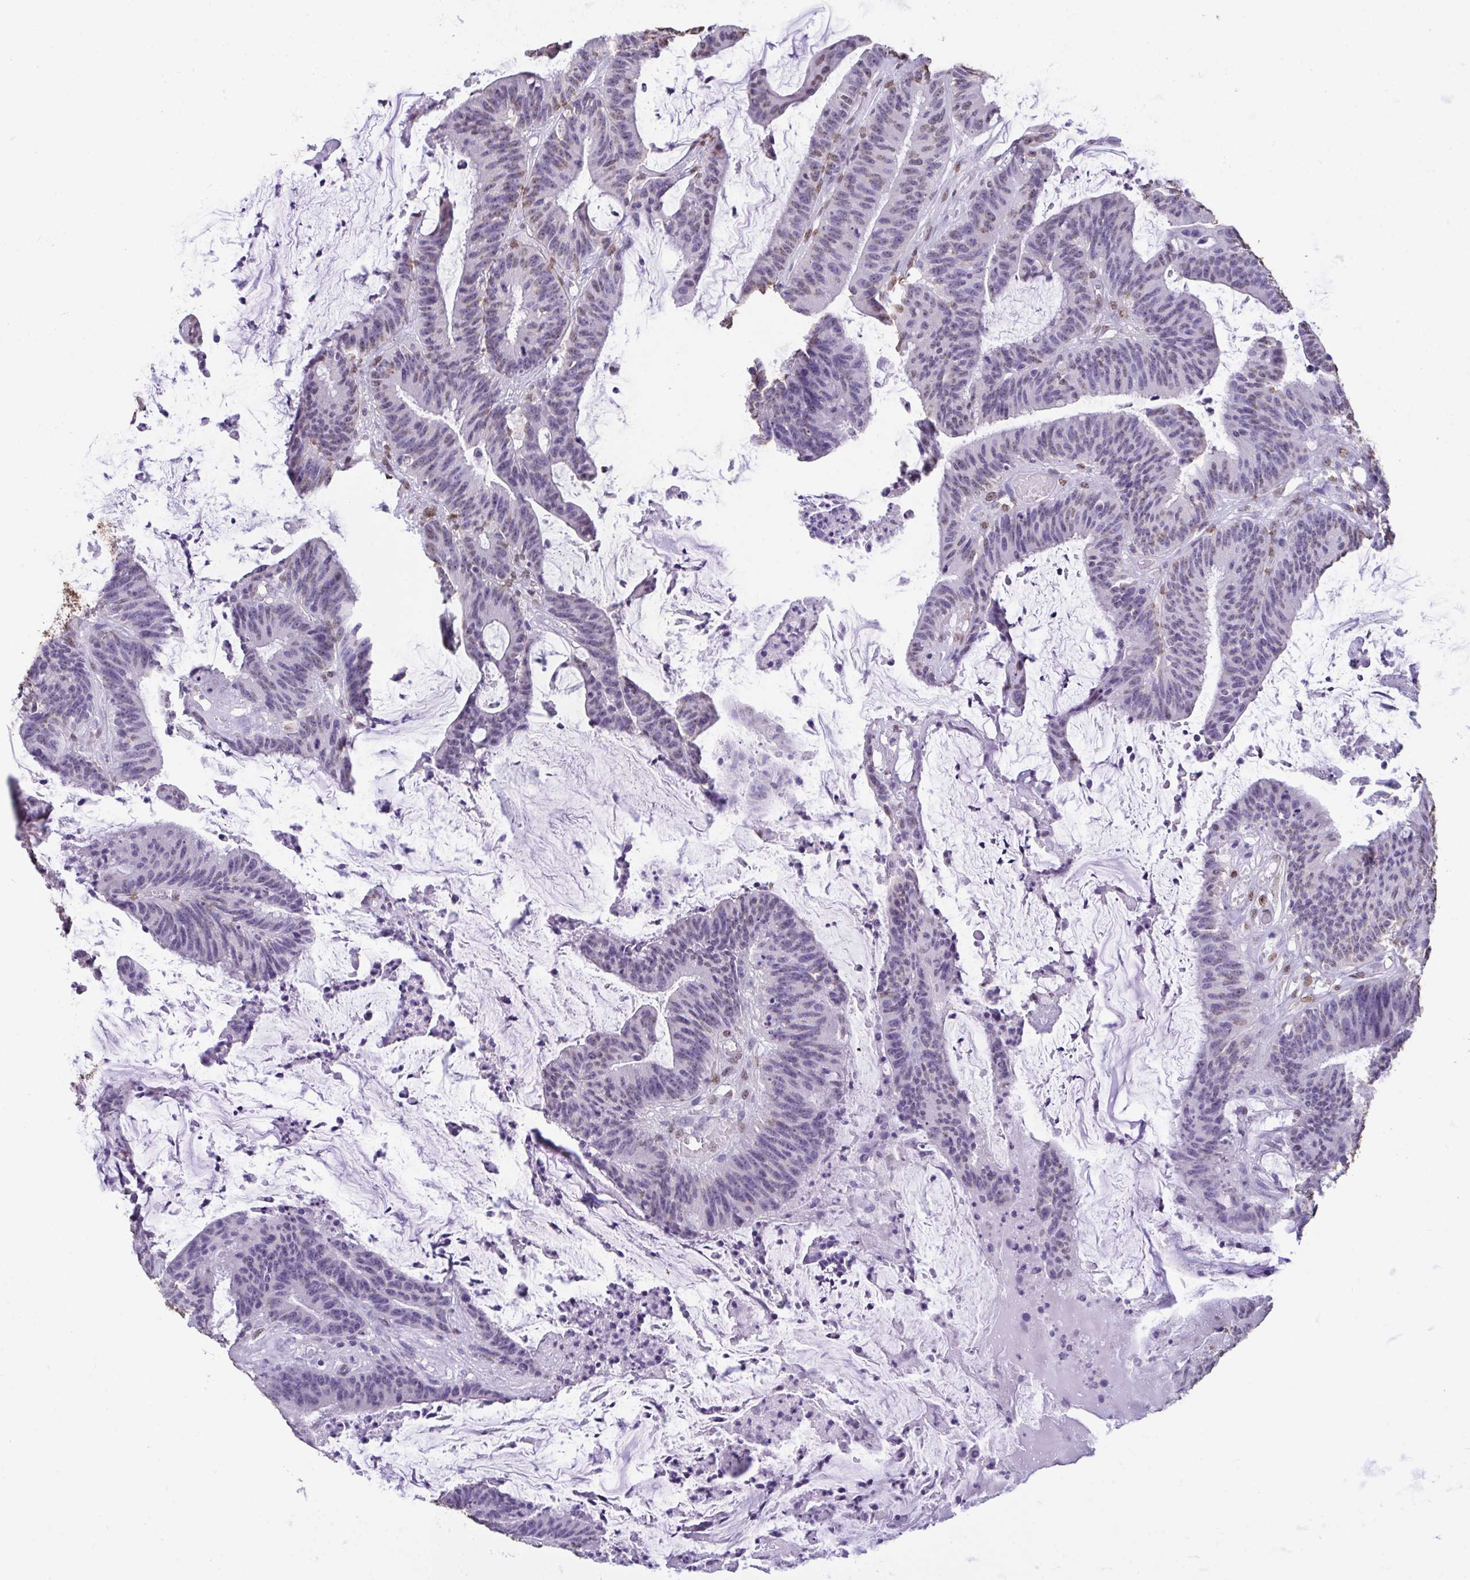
{"staining": {"intensity": "negative", "quantity": "none", "location": "none"}, "tissue": "colorectal cancer", "cell_type": "Tumor cells", "image_type": "cancer", "snomed": [{"axis": "morphology", "description": "Adenocarcinoma, NOS"}, {"axis": "topography", "description": "Colon"}], "caption": "Immunohistochemical staining of human adenocarcinoma (colorectal) exhibits no significant expression in tumor cells.", "gene": "SEMA6B", "patient": {"sex": "female", "age": 78}}